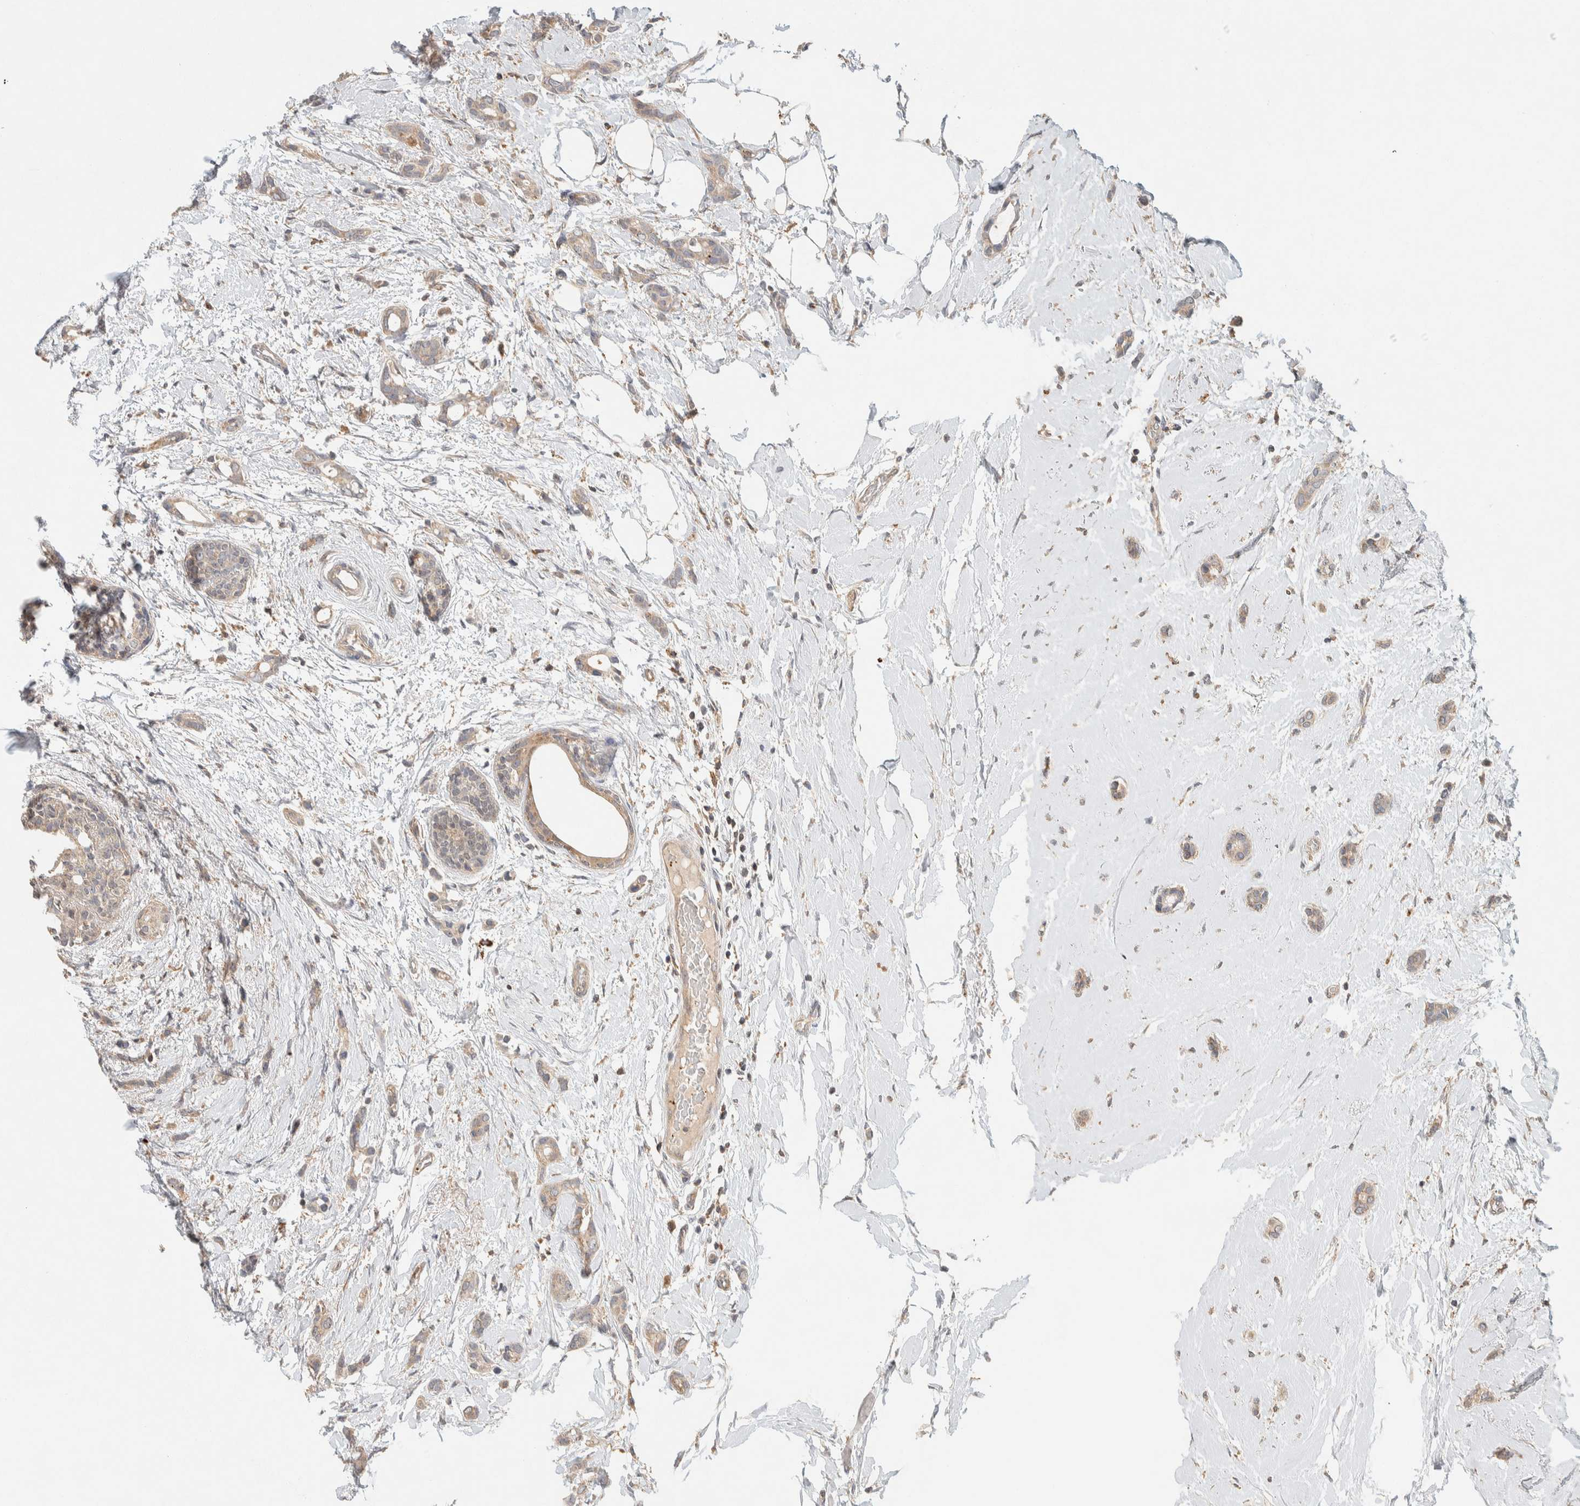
{"staining": {"intensity": "weak", "quantity": ">75%", "location": "cytoplasmic/membranous"}, "tissue": "breast cancer", "cell_type": "Tumor cells", "image_type": "cancer", "snomed": [{"axis": "morphology", "description": "Duct carcinoma"}, {"axis": "topography", "description": "Breast"}], "caption": "A photomicrograph of breast infiltrating ductal carcinoma stained for a protein shows weak cytoplasmic/membranous brown staining in tumor cells.", "gene": "KIF9", "patient": {"sex": "female", "age": 55}}